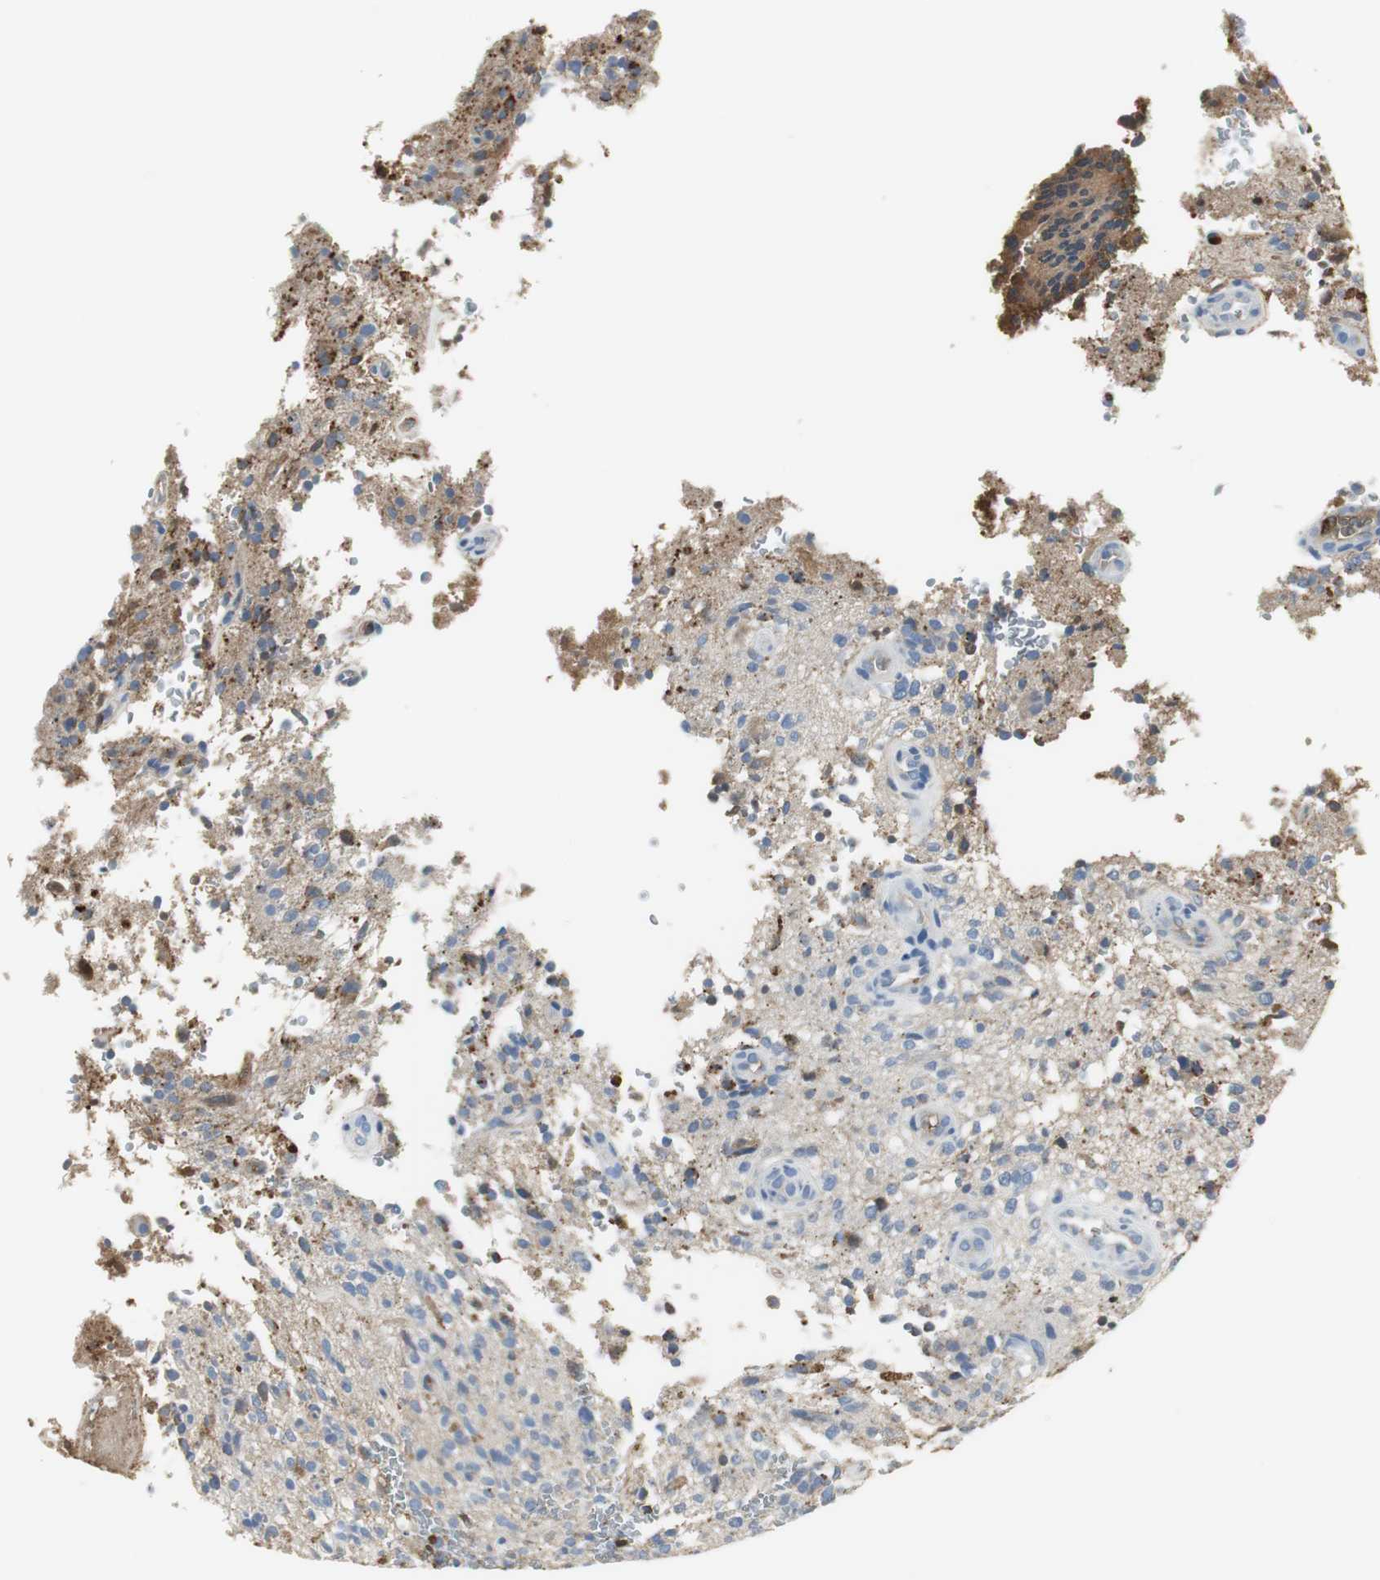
{"staining": {"intensity": "weak", "quantity": "25%-75%", "location": "cytoplasmic/membranous"}, "tissue": "glioma", "cell_type": "Tumor cells", "image_type": "cancer", "snomed": [{"axis": "morphology", "description": "Normal tissue, NOS"}, {"axis": "morphology", "description": "Glioma, malignant, High grade"}, {"axis": "topography", "description": "Cerebral cortex"}], "caption": "Protein expression by IHC demonstrates weak cytoplasmic/membranous positivity in approximately 25%-75% of tumor cells in malignant glioma (high-grade). The staining is performed using DAB brown chromogen to label protein expression. The nuclei are counter-stained blue using hematoxylin.", "gene": "IGHA1", "patient": {"sex": "male", "age": 75}}